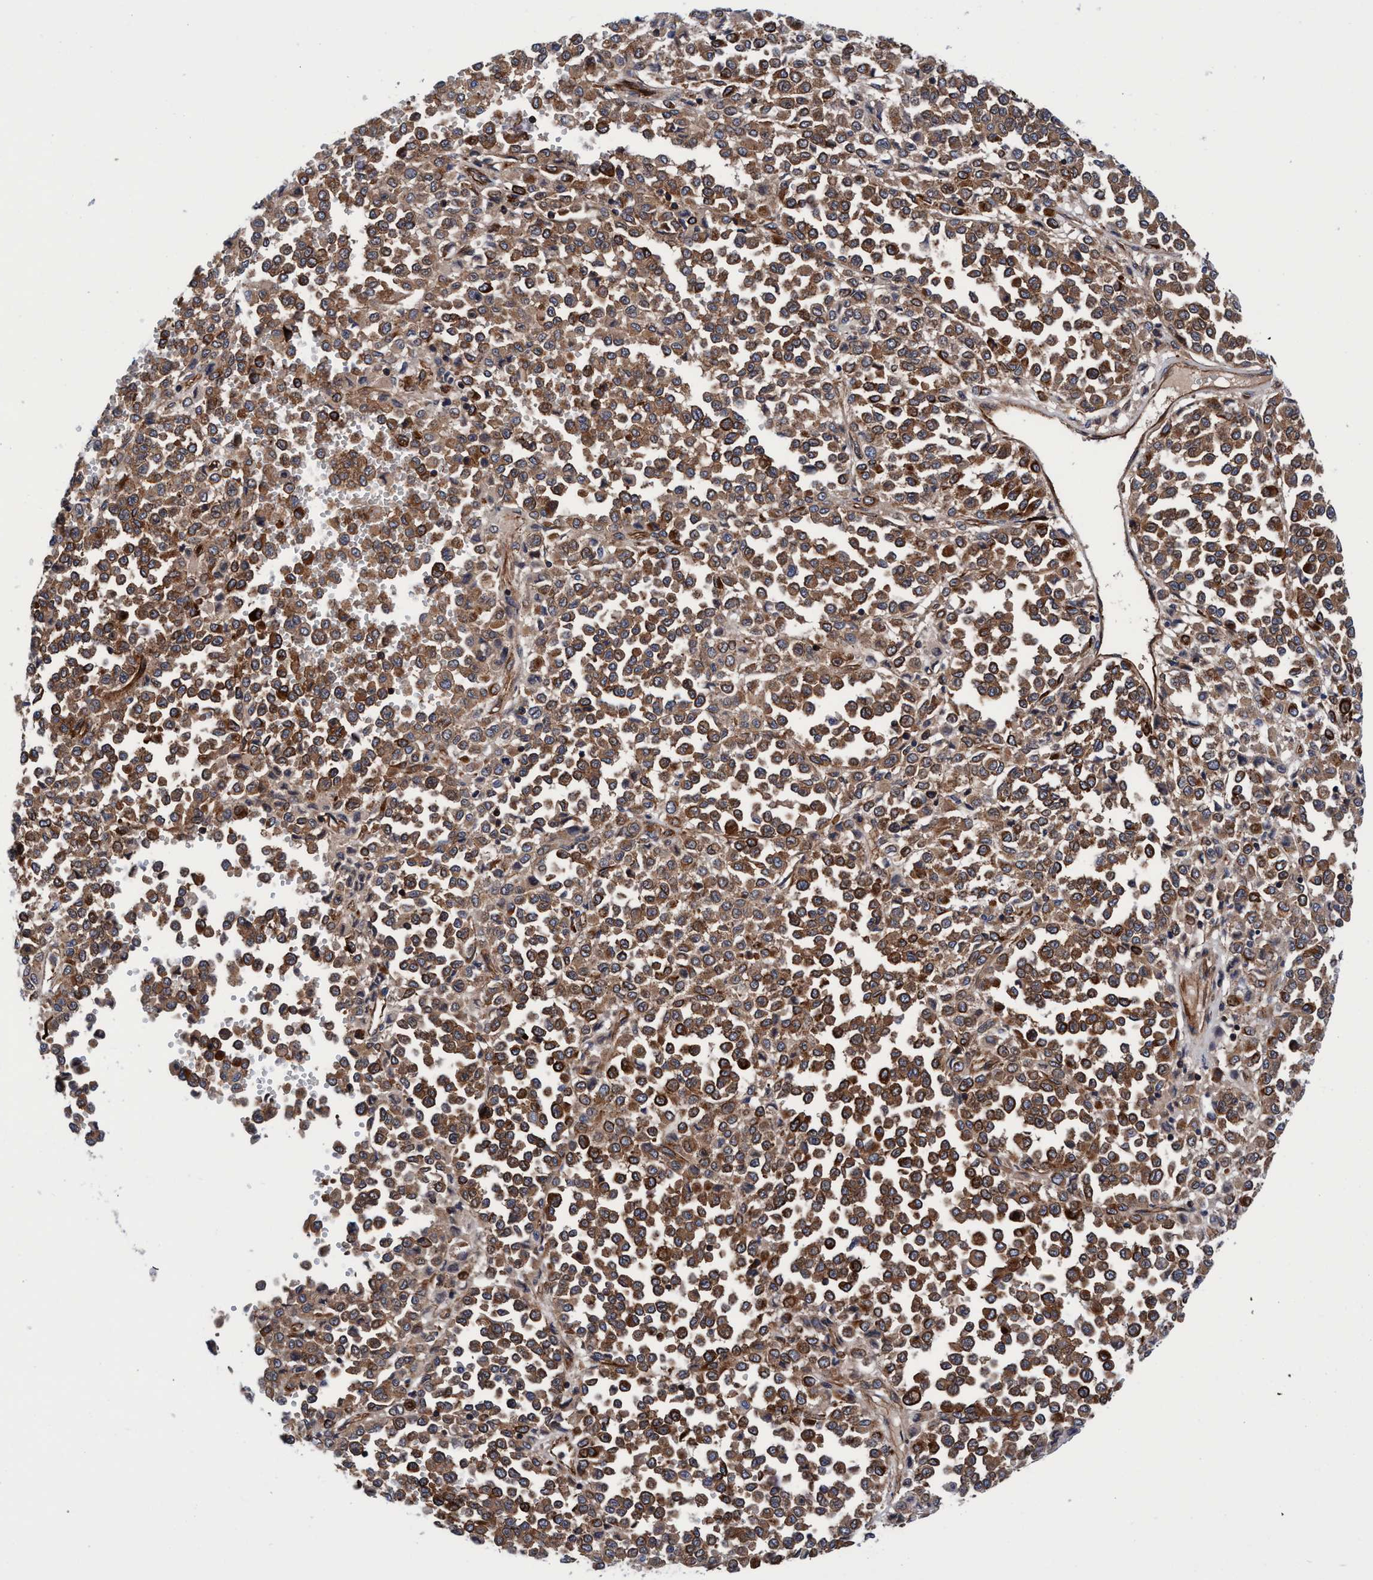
{"staining": {"intensity": "moderate", "quantity": ">75%", "location": "cytoplasmic/membranous"}, "tissue": "melanoma", "cell_type": "Tumor cells", "image_type": "cancer", "snomed": [{"axis": "morphology", "description": "Malignant melanoma, Metastatic site"}, {"axis": "topography", "description": "Pancreas"}], "caption": "Malignant melanoma (metastatic site) stained with immunohistochemistry (IHC) demonstrates moderate cytoplasmic/membranous staining in approximately >75% of tumor cells.", "gene": "MCM3AP", "patient": {"sex": "female", "age": 30}}